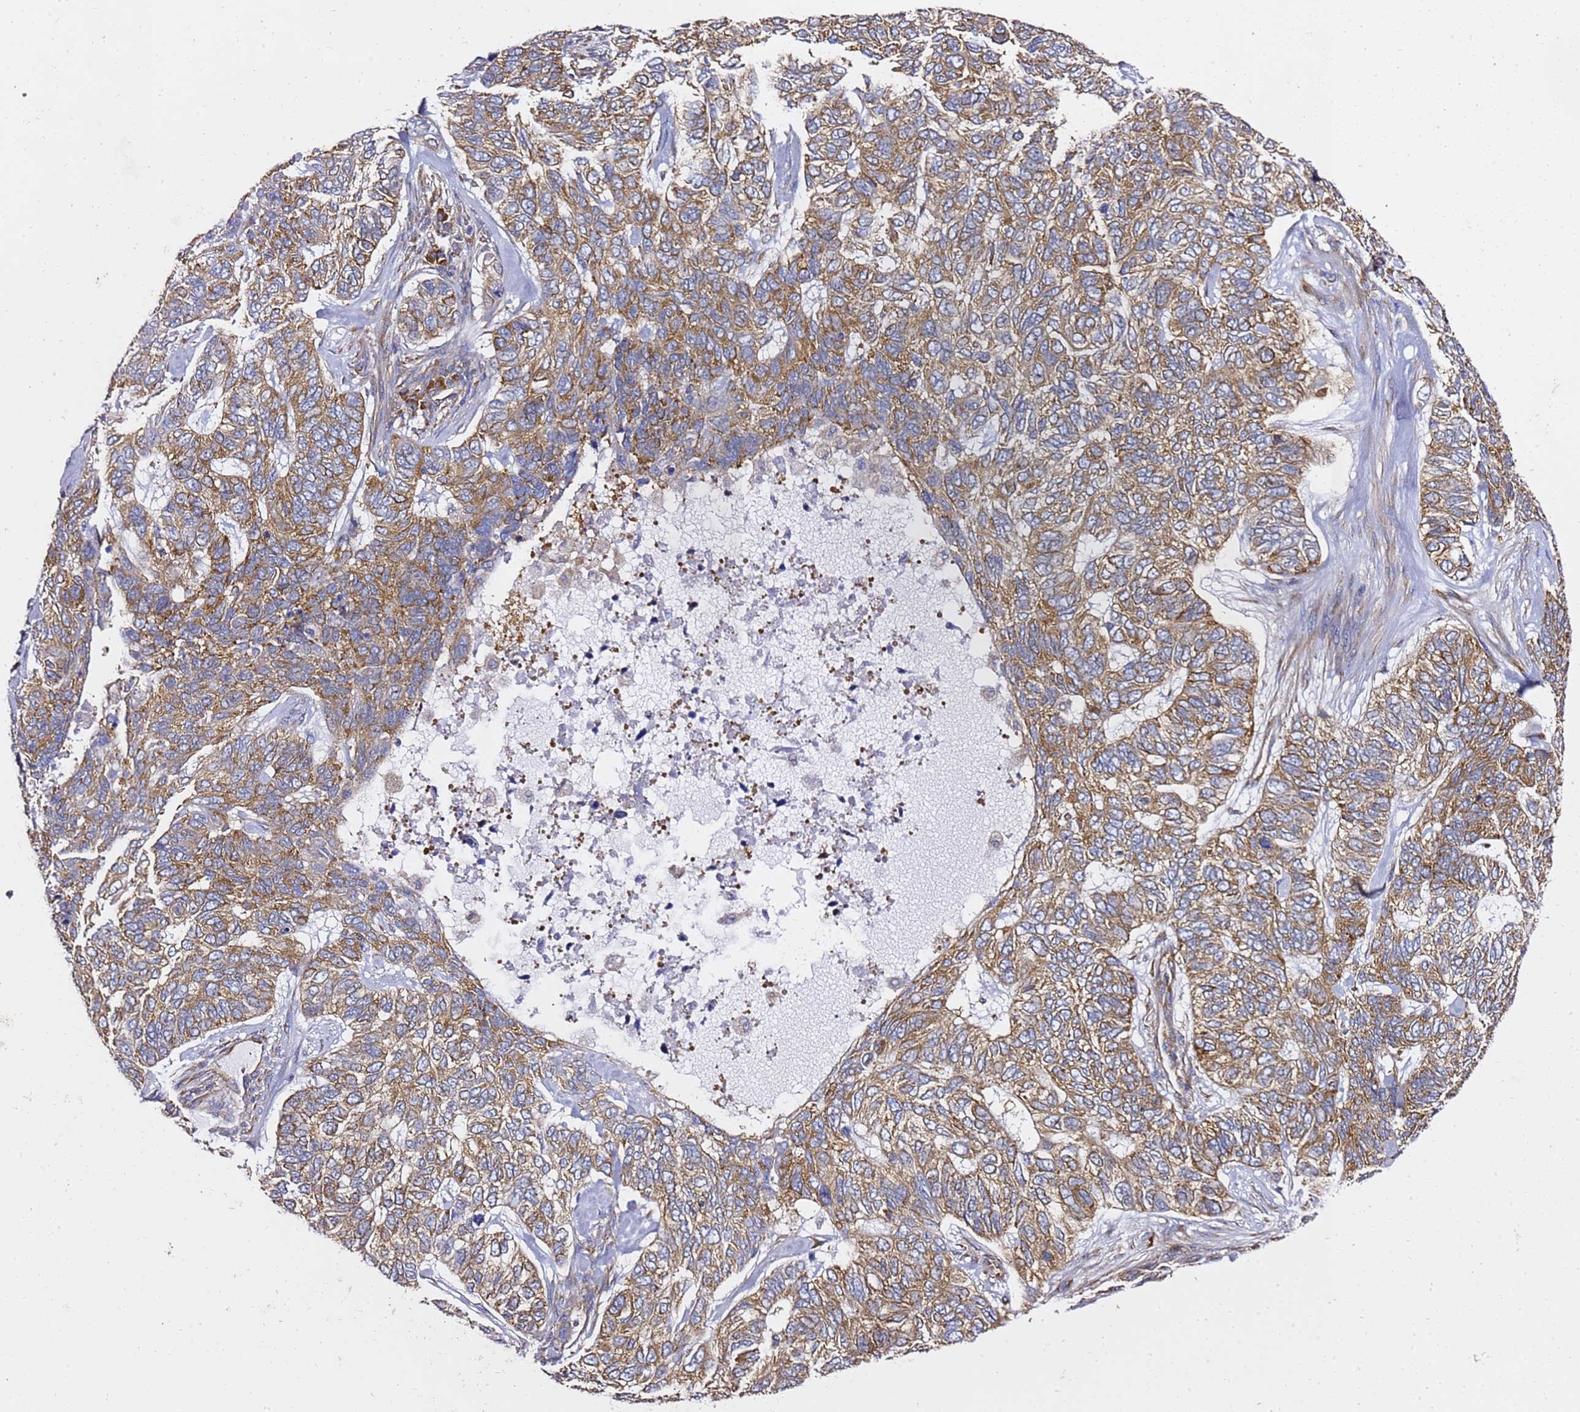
{"staining": {"intensity": "moderate", "quantity": ">75%", "location": "cytoplasmic/membranous"}, "tissue": "skin cancer", "cell_type": "Tumor cells", "image_type": "cancer", "snomed": [{"axis": "morphology", "description": "Basal cell carcinoma"}, {"axis": "topography", "description": "Skin"}], "caption": "Skin basal cell carcinoma was stained to show a protein in brown. There is medium levels of moderate cytoplasmic/membranous positivity in about >75% of tumor cells.", "gene": "TPST1", "patient": {"sex": "female", "age": 65}}